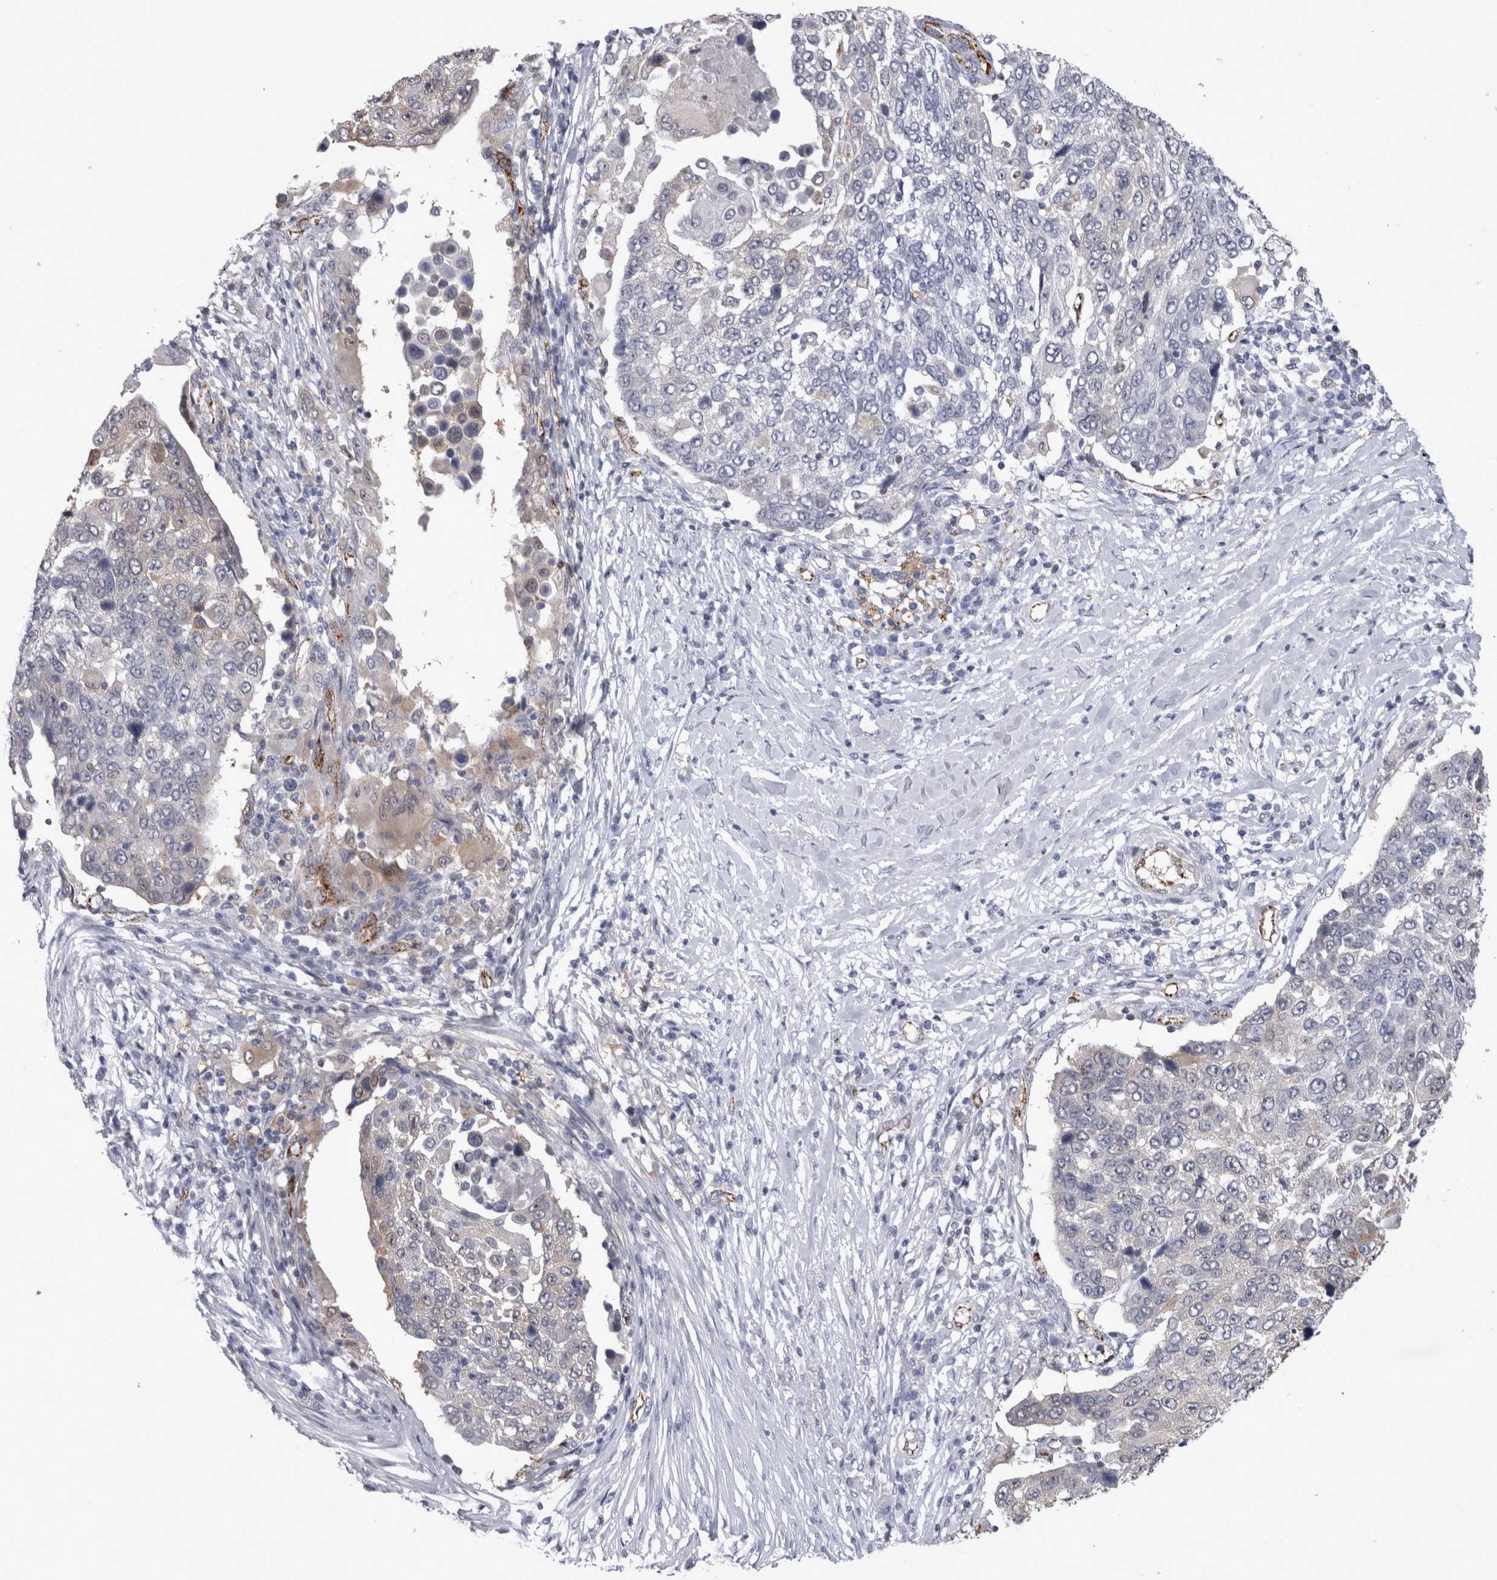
{"staining": {"intensity": "negative", "quantity": "none", "location": "none"}, "tissue": "lung cancer", "cell_type": "Tumor cells", "image_type": "cancer", "snomed": [{"axis": "morphology", "description": "Squamous cell carcinoma, NOS"}, {"axis": "topography", "description": "Lung"}], "caption": "Photomicrograph shows no protein positivity in tumor cells of lung cancer tissue.", "gene": "ACOT7", "patient": {"sex": "male", "age": 66}}